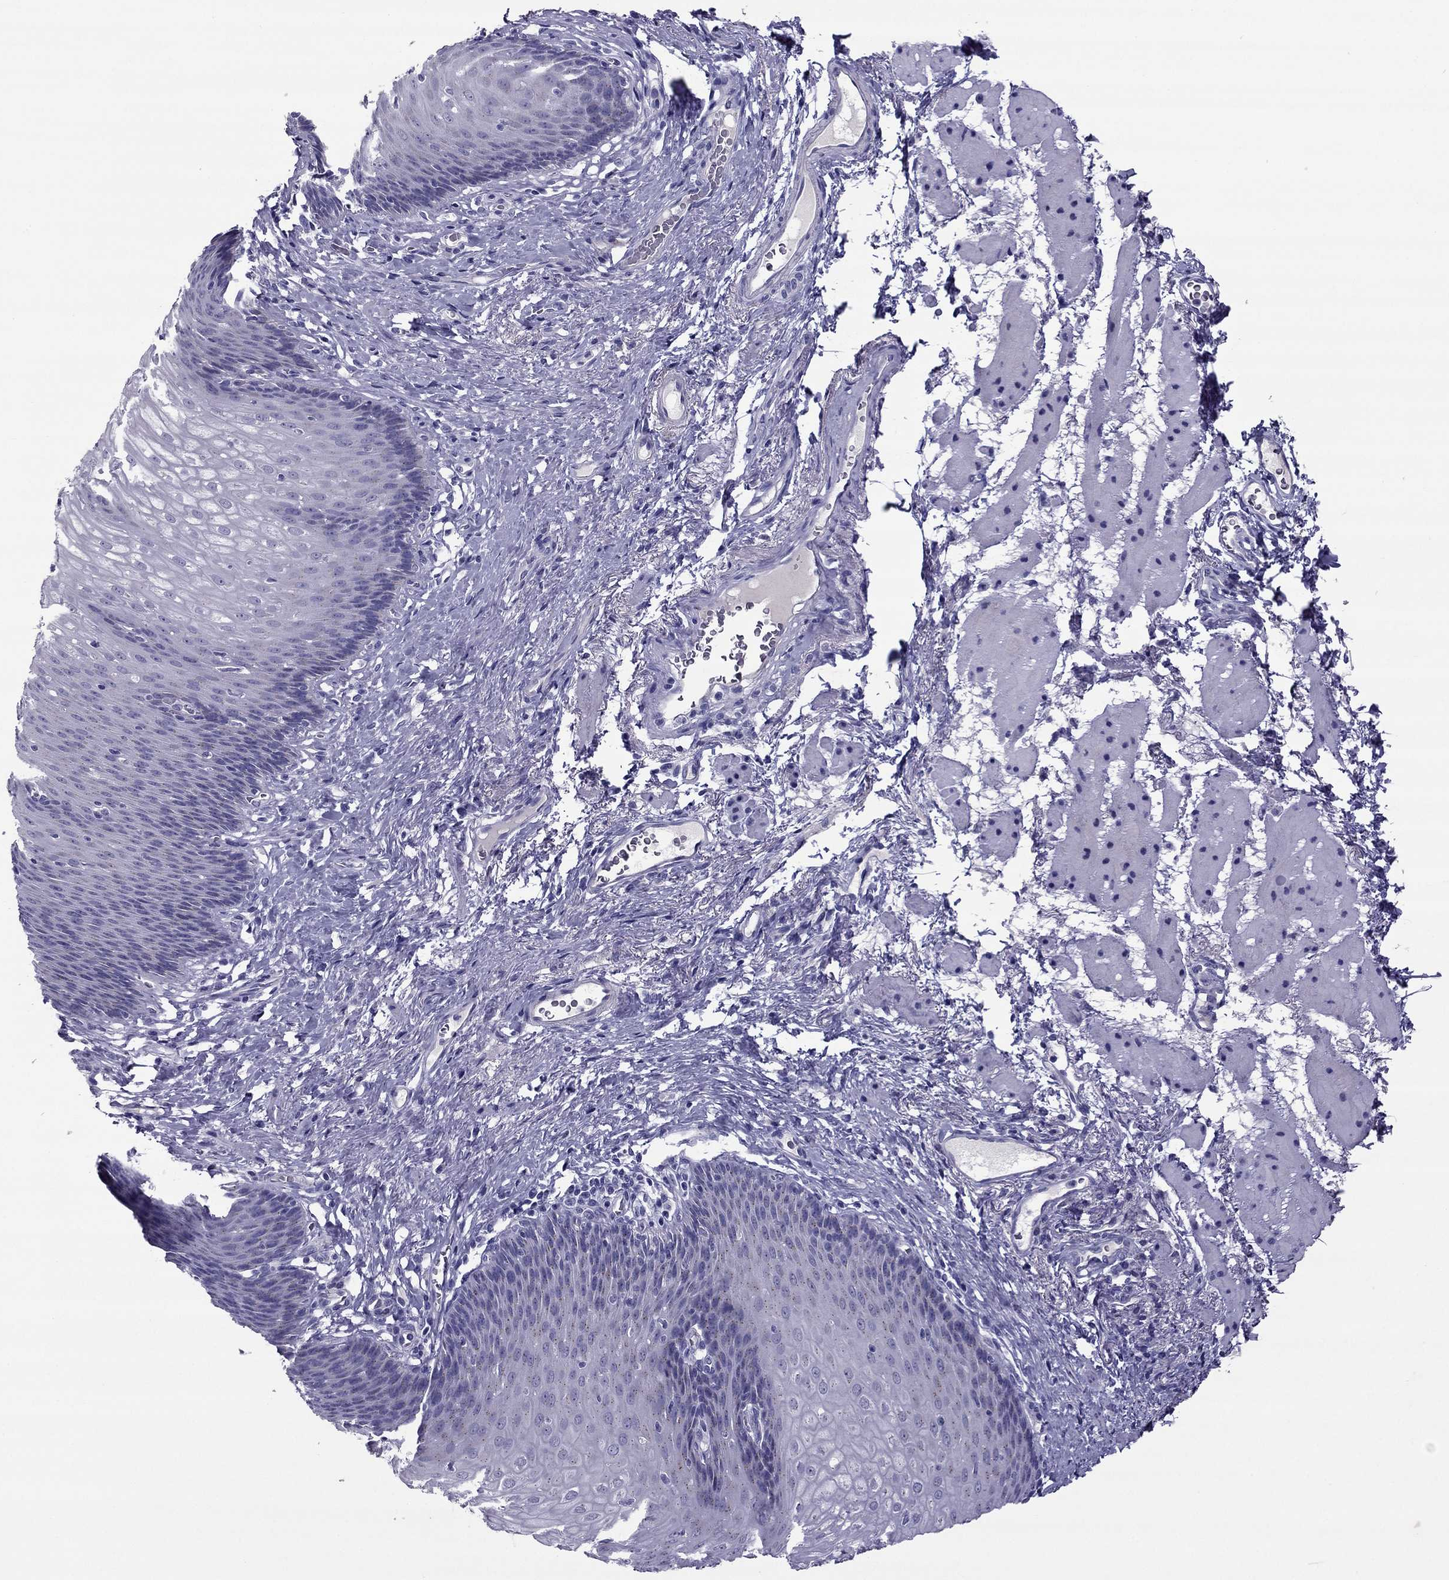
{"staining": {"intensity": "negative", "quantity": "none", "location": "none"}, "tissue": "esophagus", "cell_type": "Squamous epithelial cells", "image_type": "normal", "snomed": [{"axis": "morphology", "description": "Normal tissue, NOS"}, {"axis": "topography", "description": "Esophagus"}], "caption": "The image demonstrates no staining of squamous epithelial cells in normal esophagus.", "gene": "MYBPH", "patient": {"sex": "male", "age": 76}}